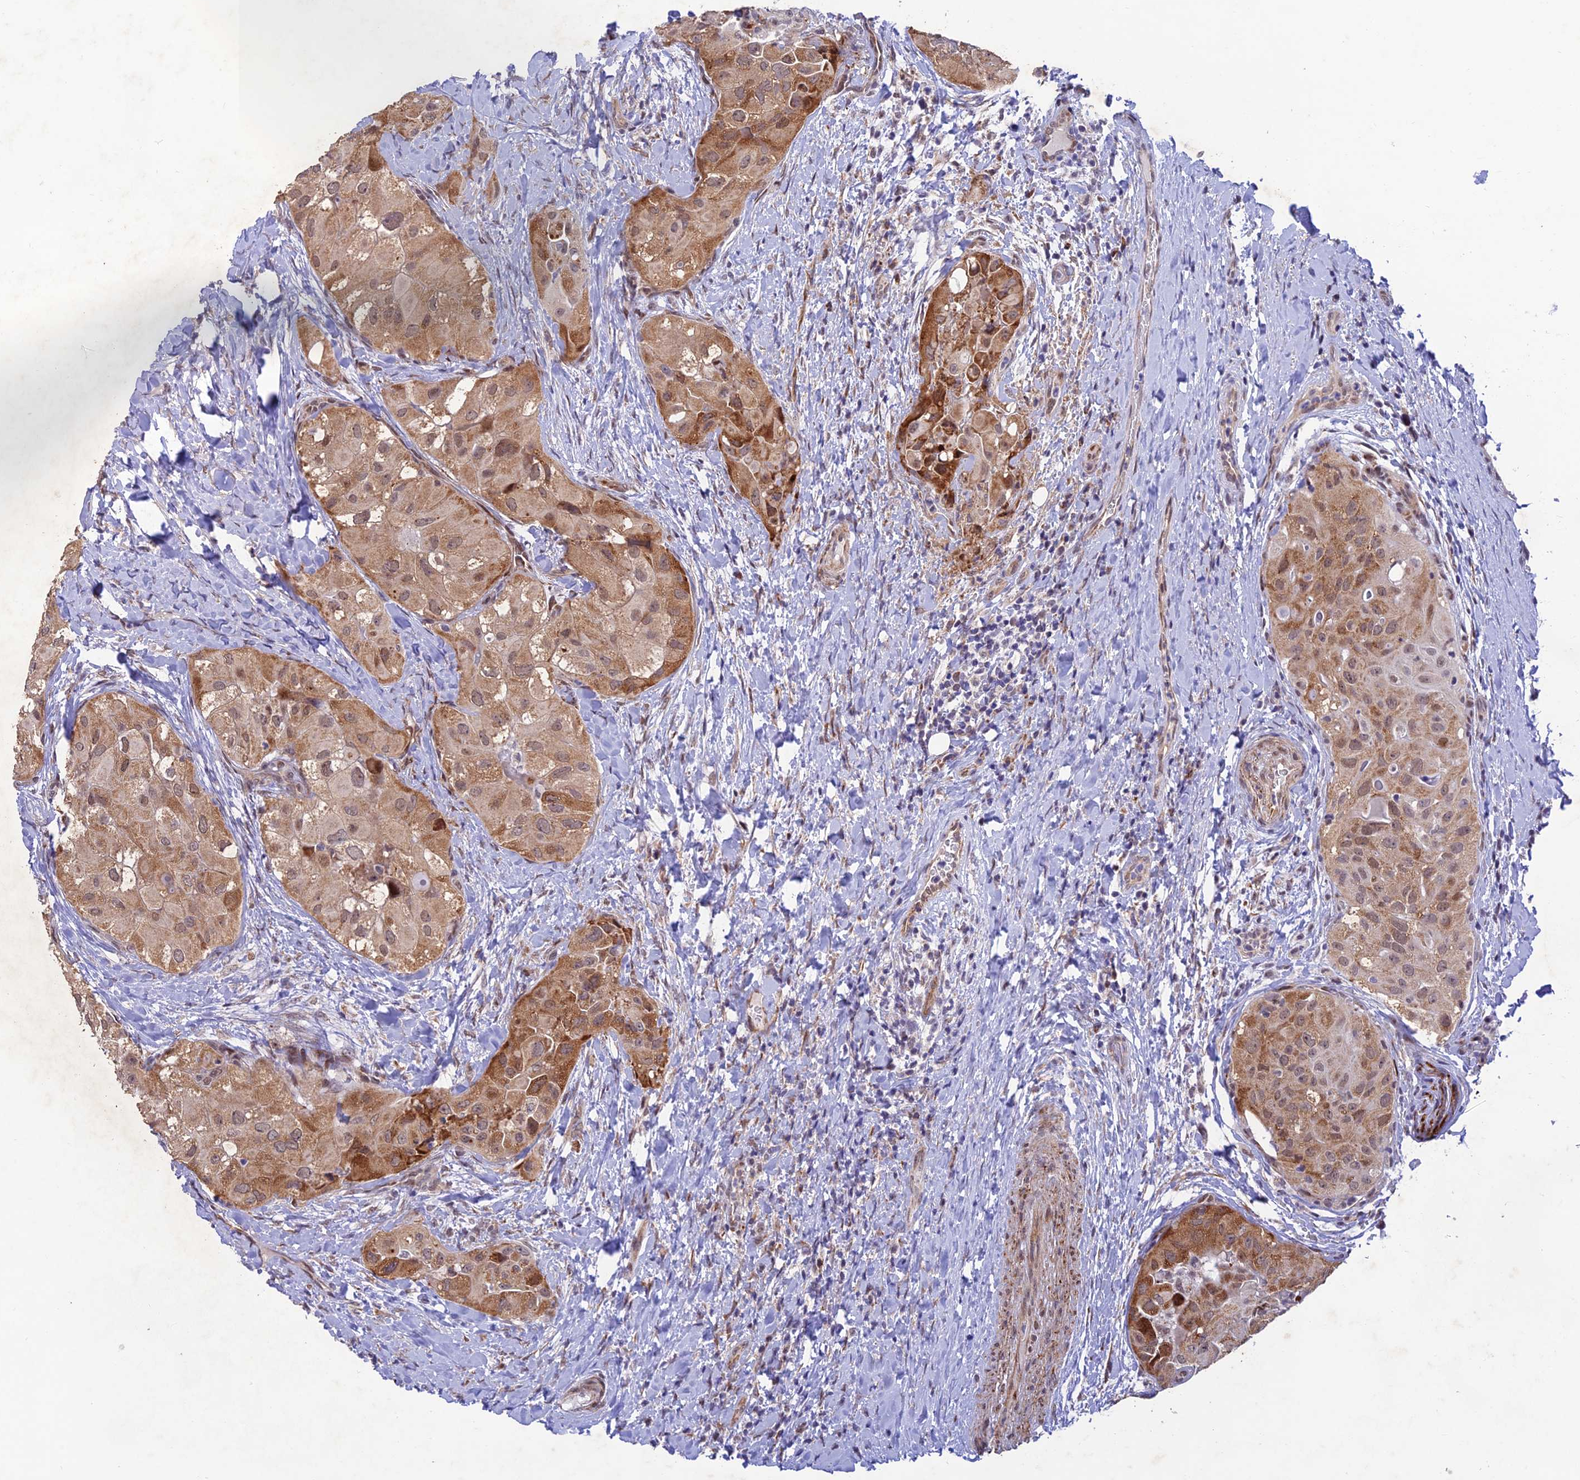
{"staining": {"intensity": "moderate", "quantity": ">75%", "location": "cytoplasmic/membranous"}, "tissue": "thyroid cancer", "cell_type": "Tumor cells", "image_type": "cancer", "snomed": [{"axis": "morphology", "description": "Normal tissue, NOS"}, {"axis": "morphology", "description": "Papillary adenocarcinoma, NOS"}, {"axis": "topography", "description": "Thyroid gland"}], "caption": "This image shows papillary adenocarcinoma (thyroid) stained with IHC to label a protein in brown. The cytoplasmic/membranous of tumor cells show moderate positivity for the protein. Nuclei are counter-stained blue.", "gene": "WDR55", "patient": {"sex": "female", "age": 59}}